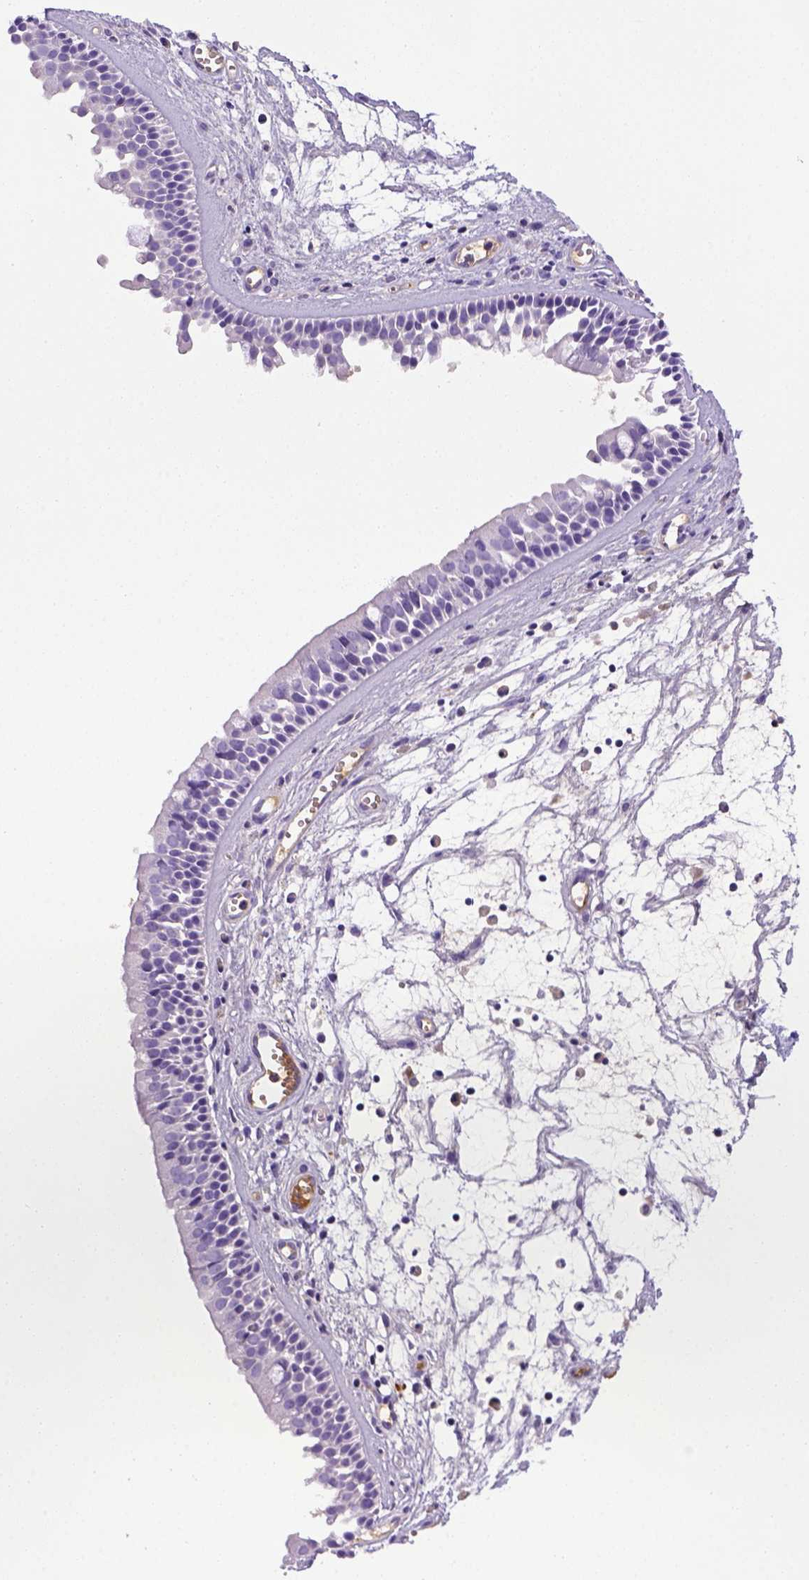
{"staining": {"intensity": "negative", "quantity": "none", "location": "none"}, "tissue": "nasopharynx", "cell_type": "Respiratory epithelial cells", "image_type": "normal", "snomed": [{"axis": "morphology", "description": "Normal tissue, NOS"}, {"axis": "topography", "description": "Nasopharynx"}], "caption": "The photomicrograph exhibits no significant expression in respiratory epithelial cells of nasopharynx. (DAB immunohistochemistry (IHC) visualized using brightfield microscopy, high magnification).", "gene": "ITIH4", "patient": {"sex": "female", "age": 68}}